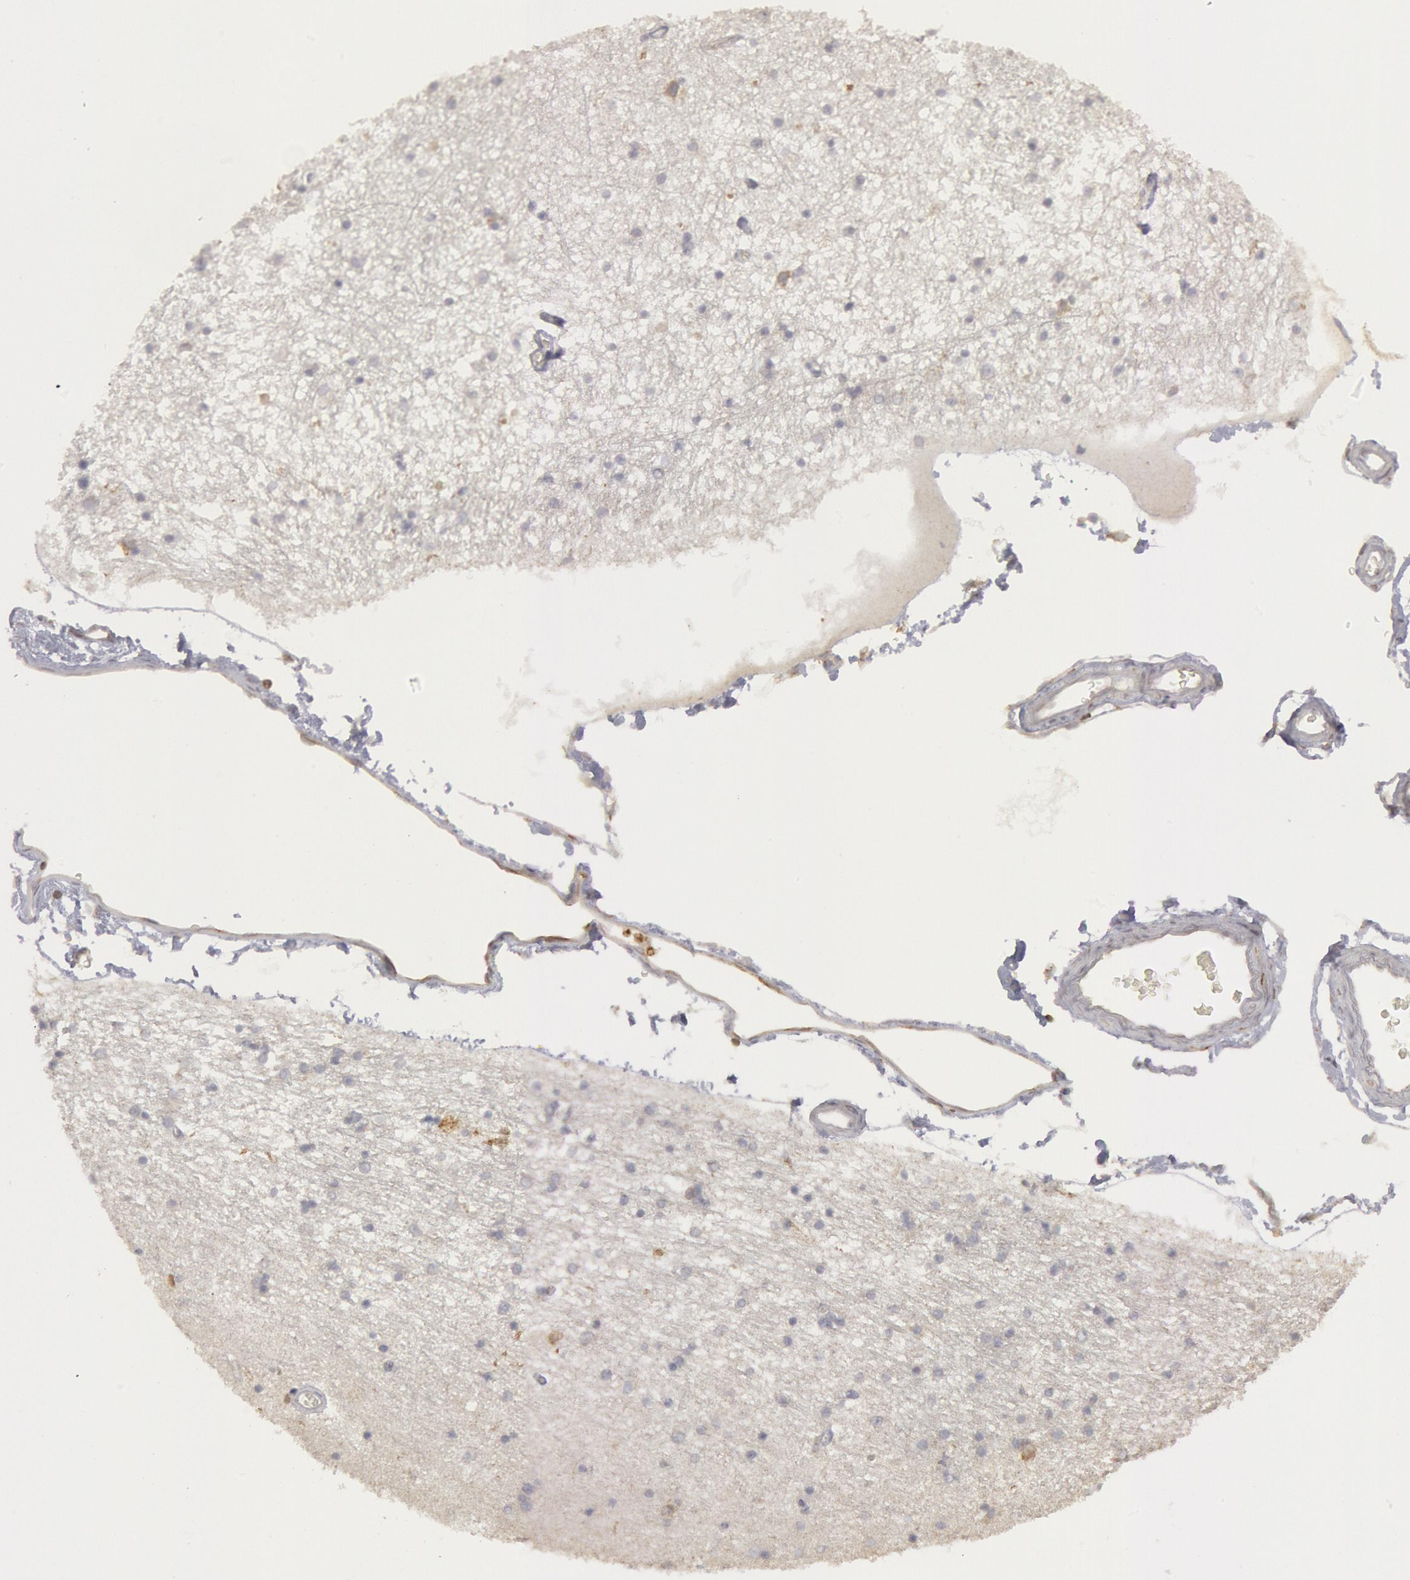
{"staining": {"intensity": "negative", "quantity": "none", "location": "none"}, "tissue": "hippocampus", "cell_type": "Glial cells", "image_type": "normal", "snomed": [{"axis": "morphology", "description": "Normal tissue, NOS"}, {"axis": "topography", "description": "Hippocampus"}], "caption": "This histopathology image is of unremarkable hippocampus stained with immunohistochemistry (IHC) to label a protein in brown with the nuclei are counter-stained blue. There is no staining in glial cells. The staining is performed using DAB (3,3'-diaminobenzidine) brown chromogen with nuclei counter-stained in using hematoxylin.", "gene": "OSBPL8", "patient": {"sex": "female", "age": 54}}